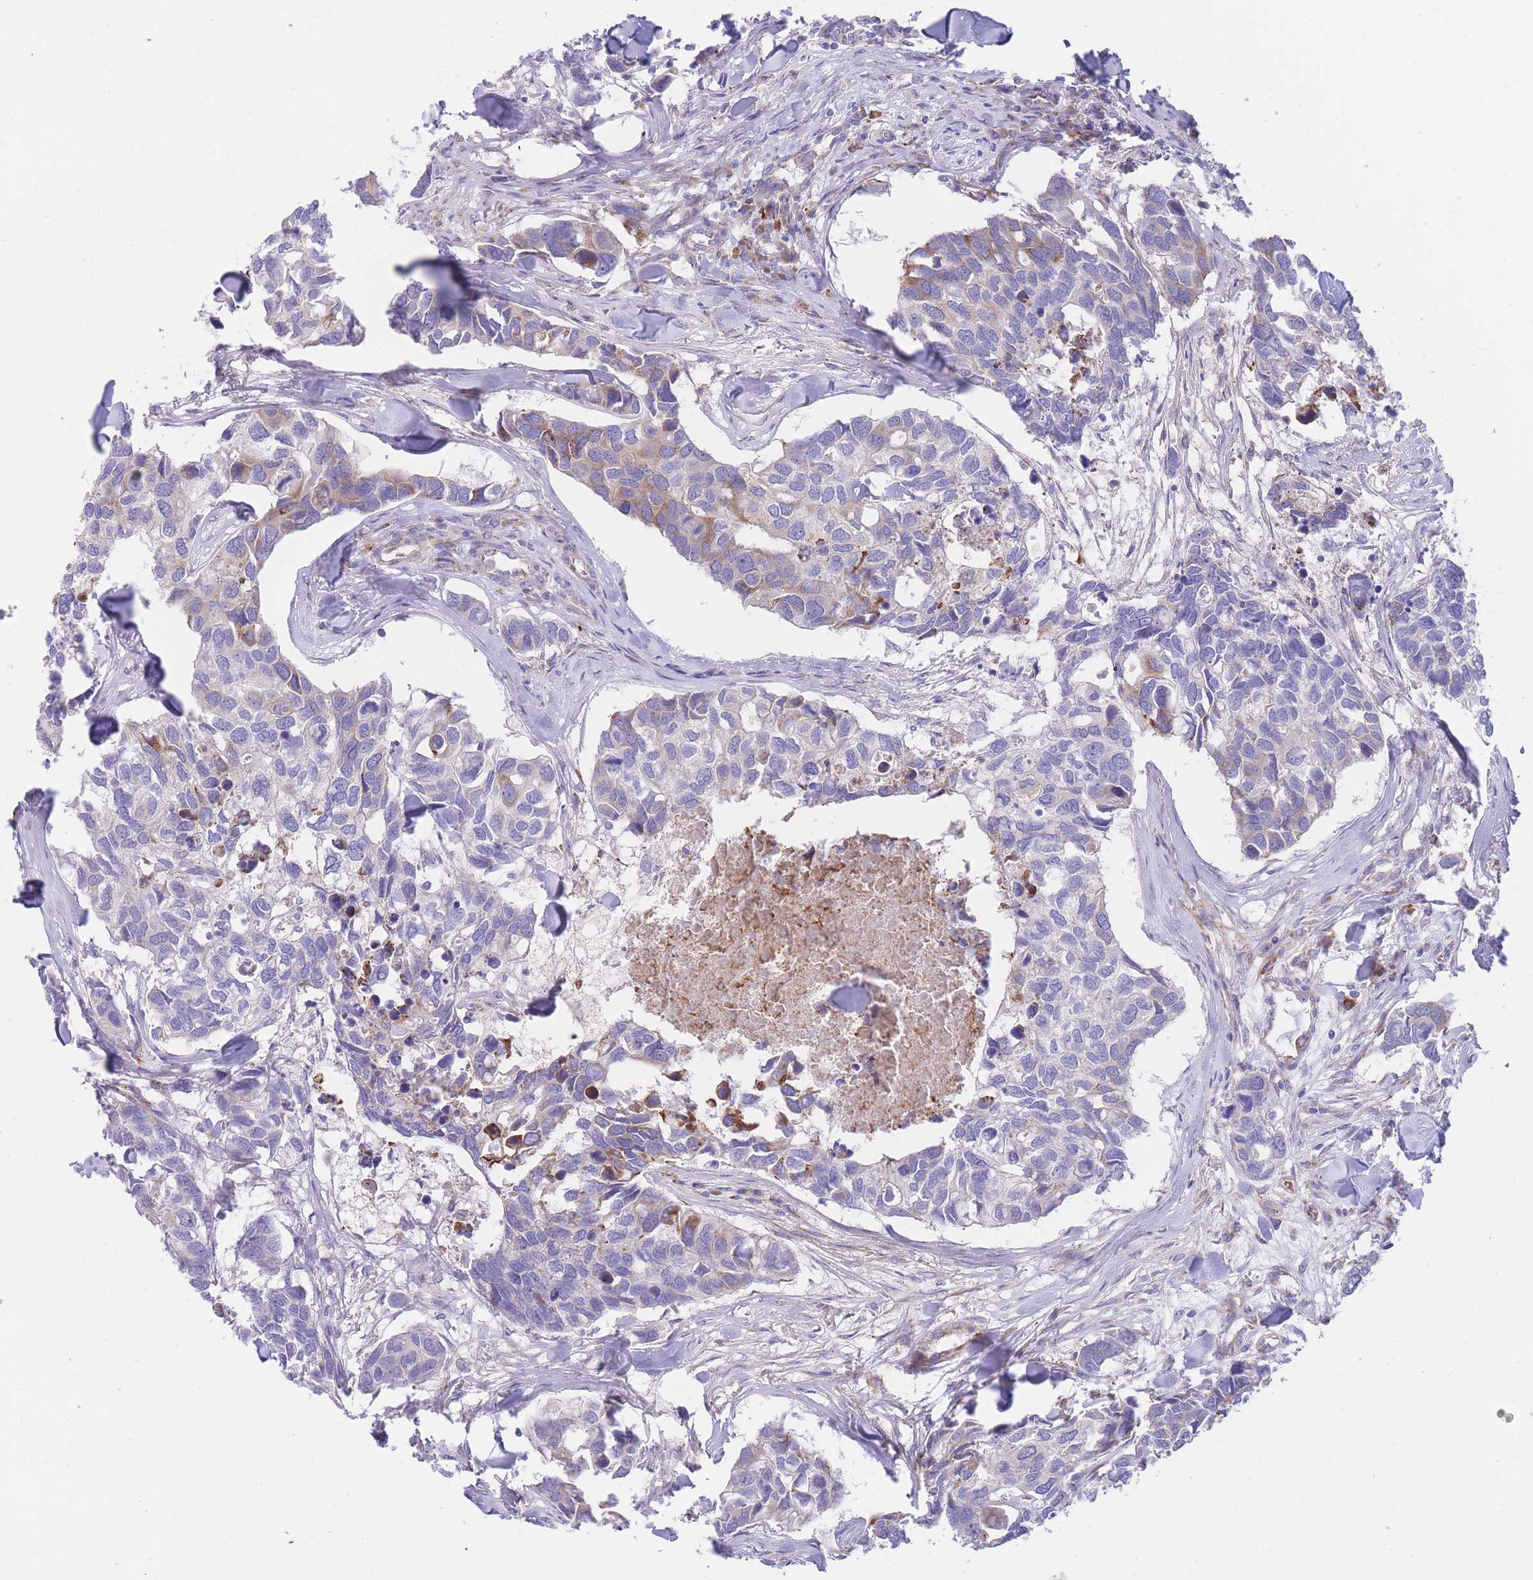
{"staining": {"intensity": "negative", "quantity": "none", "location": "none"}, "tissue": "breast cancer", "cell_type": "Tumor cells", "image_type": "cancer", "snomed": [{"axis": "morphology", "description": "Duct carcinoma"}, {"axis": "topography", "description": "Breast"}], "caption": "The micrograph demonstrates no significant expression in tumor cells of breast cancer.", "gene": "DET1", "patient": {"sex": "female", "age": 83}}